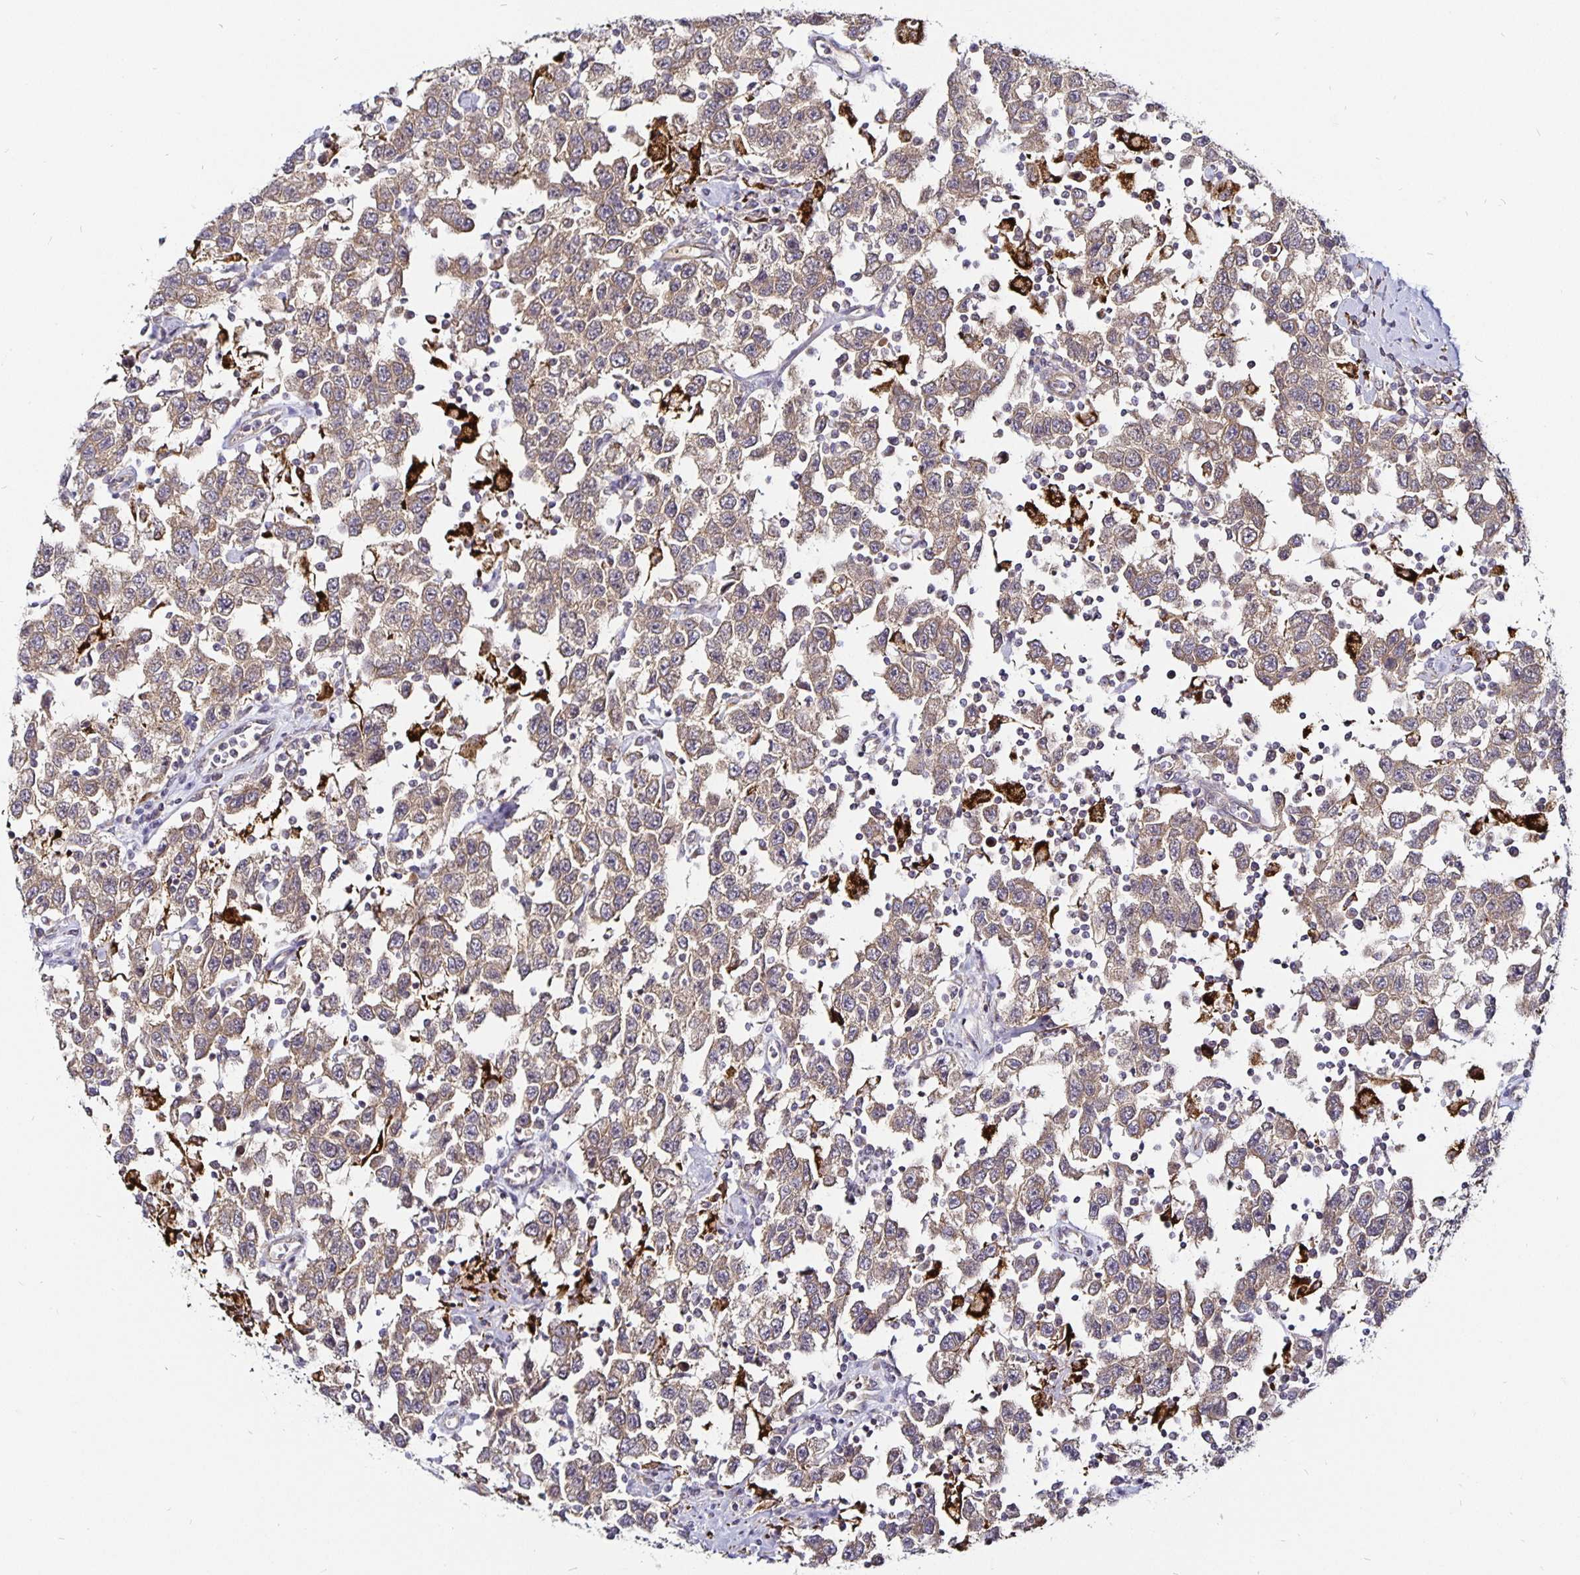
{"staining": {"intensity": "moderate", "quantity": ">75%", "location": "cytoplasmic/membranous"}, "tissue": "testis cancer", "cell_type": "Tumor cells", "image_type": "cancer", "snomed": [{"axis": "morphology", "description": "Seminoma, NOS"}, {"axis": "topography", "description": "Testis"}], "caption": "IHC staining of testis seminoma, which reveals medium levels of moderate cytoplasmic/membranous staining in about >75% of tumor cells indicating moderate cytoplasmic/membranous protein positivity. The staining was performed using DAB (3,3'-diaminobenzidine) (brown) for protein detection and nuclei were counterstained in hematoxylin (blue).", "gene": "CYP27A1", "patient": {"sex": "male", "age": 41}}